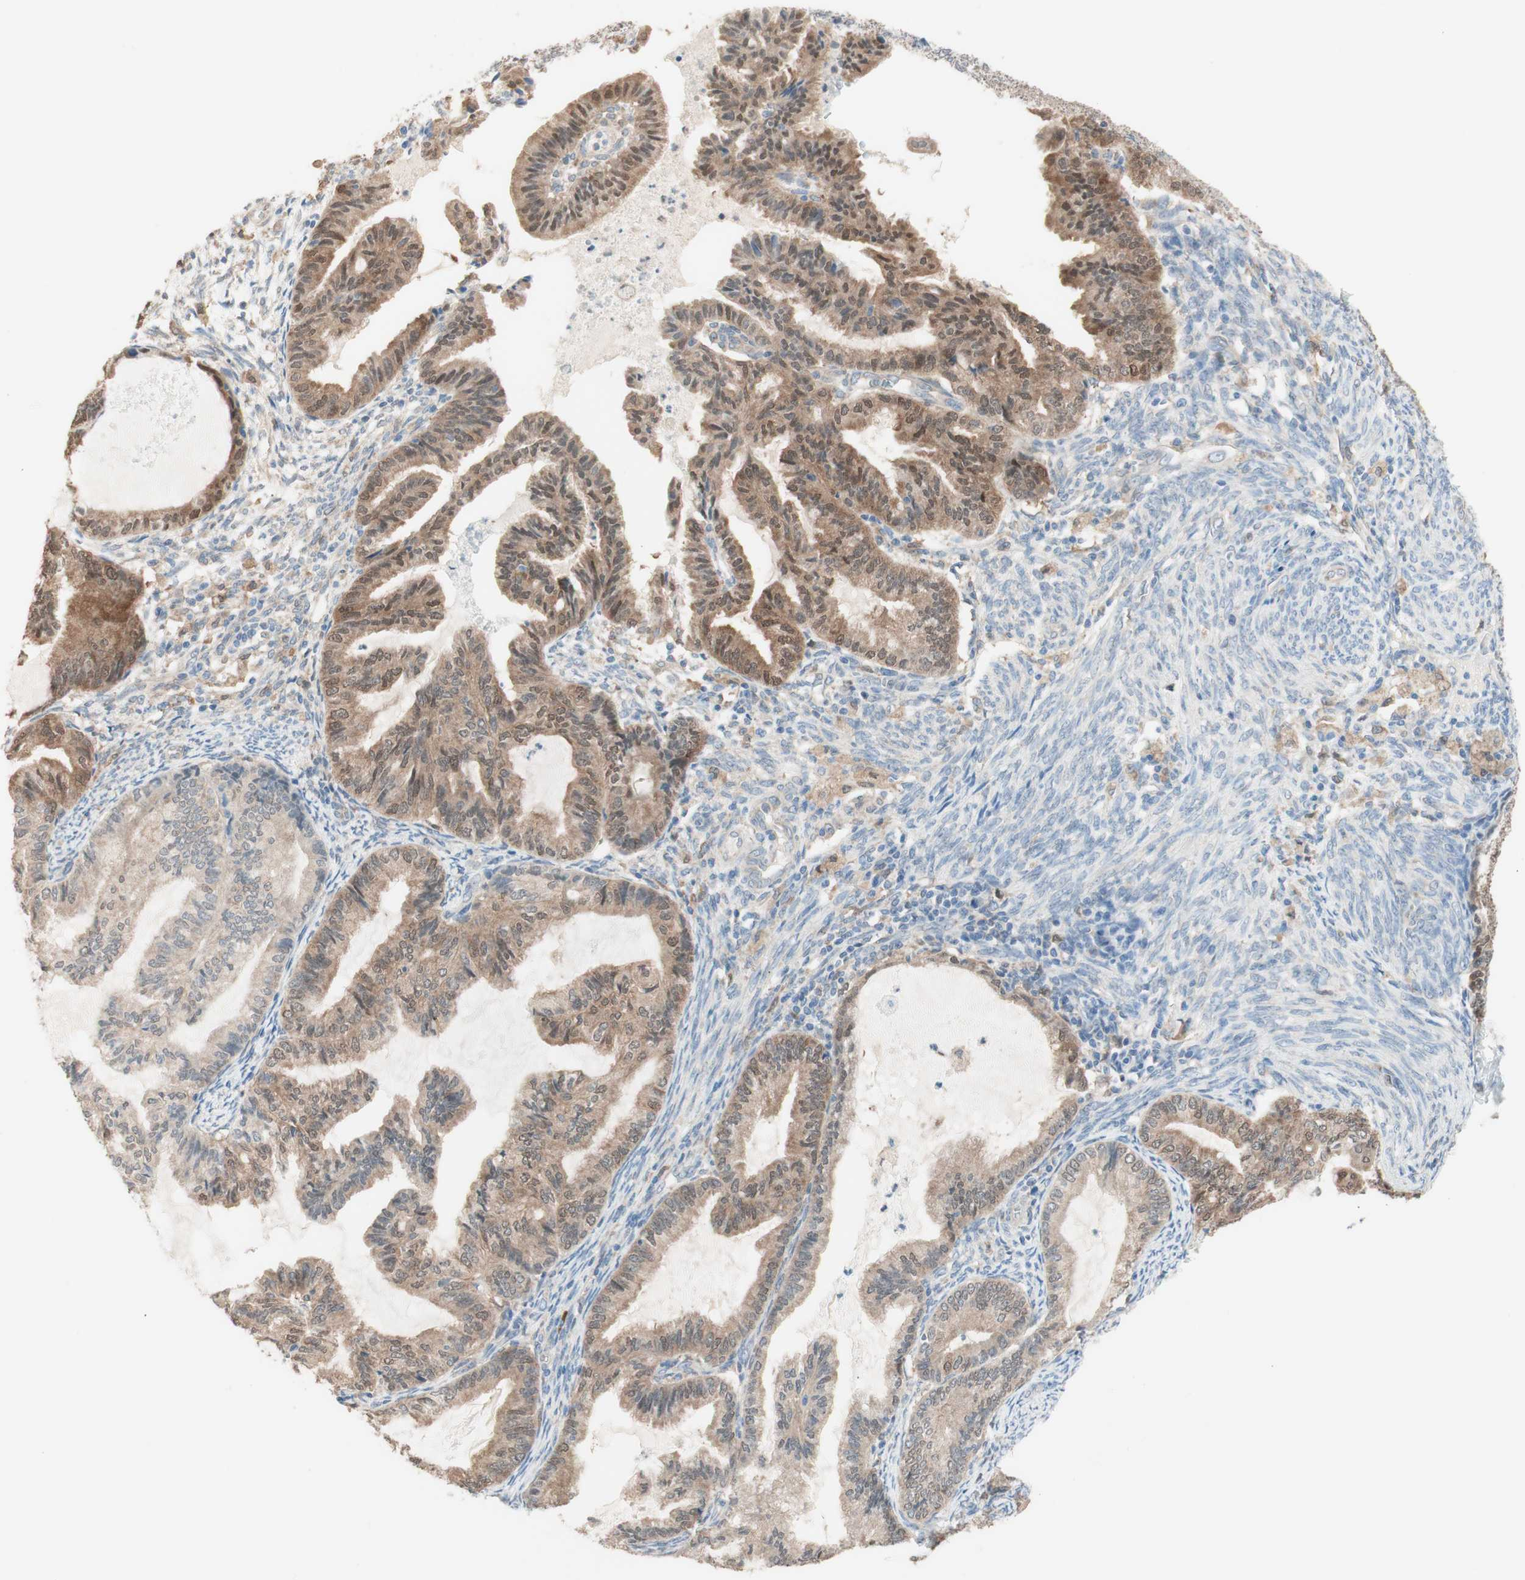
{"staining": {"intensity": "moderate", "quantity": ">75%", "location": "cytoplasmic/membranous"}, "tissue": "cervical cancer", "cell_type": "Tumor cells", "image_type": "cancer", "snomed": [{"axis": "morphology", "description": "Normal tissue, NOS"}, {"axis": "morphology", "description": "Adenocarcinoma, NOS"}, {"axis": "topography", "description": "Cervix"}, {"axis": "topography", "description": "Endometrium"}], "caption": "Human cervical cancer (adenocarcinoma) stained for a protein (brown) displays moderate cytoplasmic/membranous positive positivity in about >75% of tumor cells.", "gene": "COMT", "patient": {"sex": "female", "age": 86}}